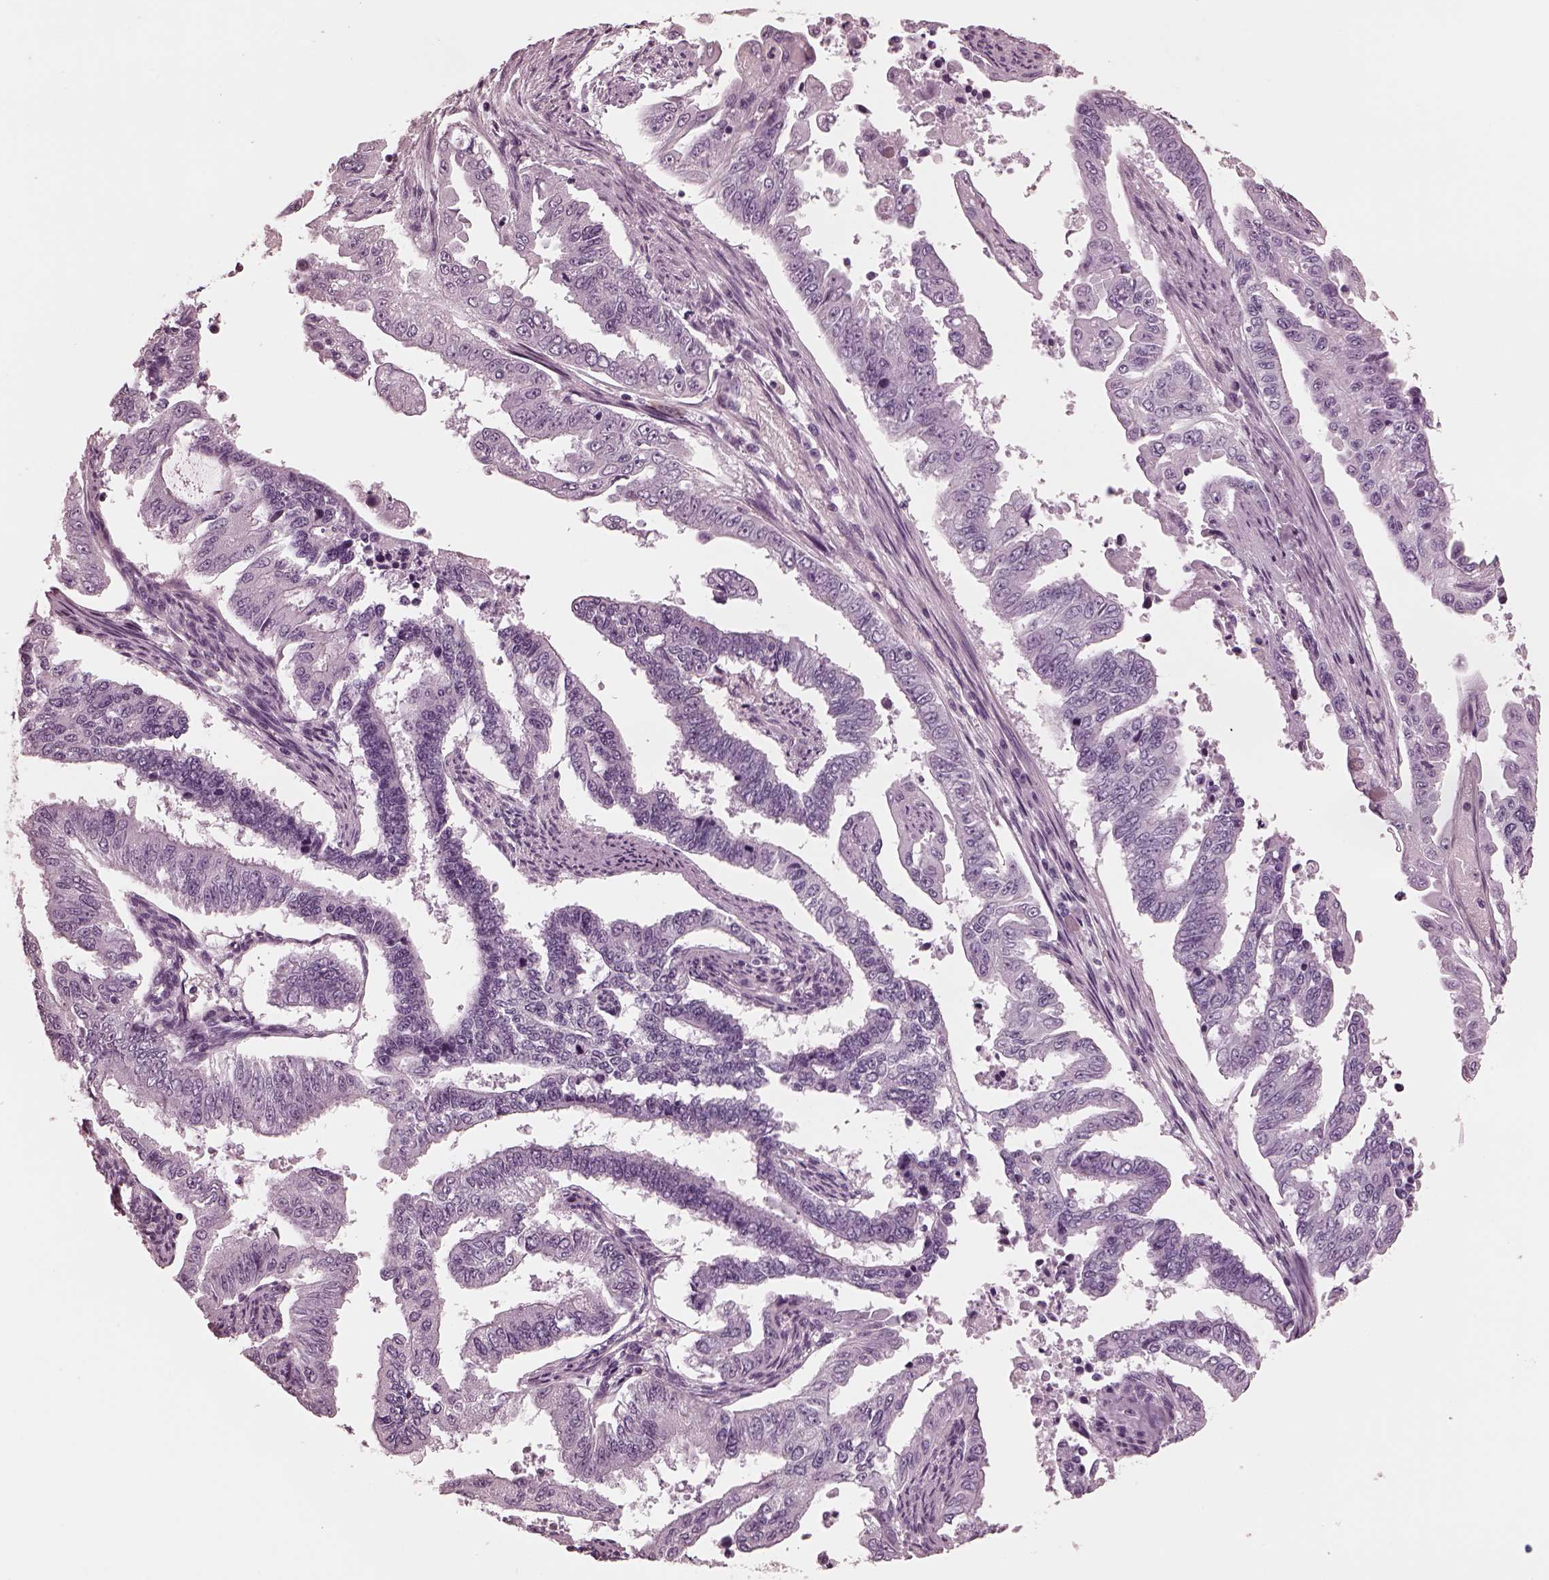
{"staining": {"intensity": "negative", "quantity": "none", "location": "none"}, "tissue": "endometrial cancer", "cell_type": "Tumor cells", "image_type": "cancer", "snomed": [{"axis": "morphology", "description": "Adenocarcinoma, NOS"}, {"axis": "topography", "description": "Uterus"}], "caption": "Tumor cells are negative for protein expression in human endometrial cancer (adenocarcinoma).", "gene": "CGA", "patient": {"sex": "female", "age": 59}}